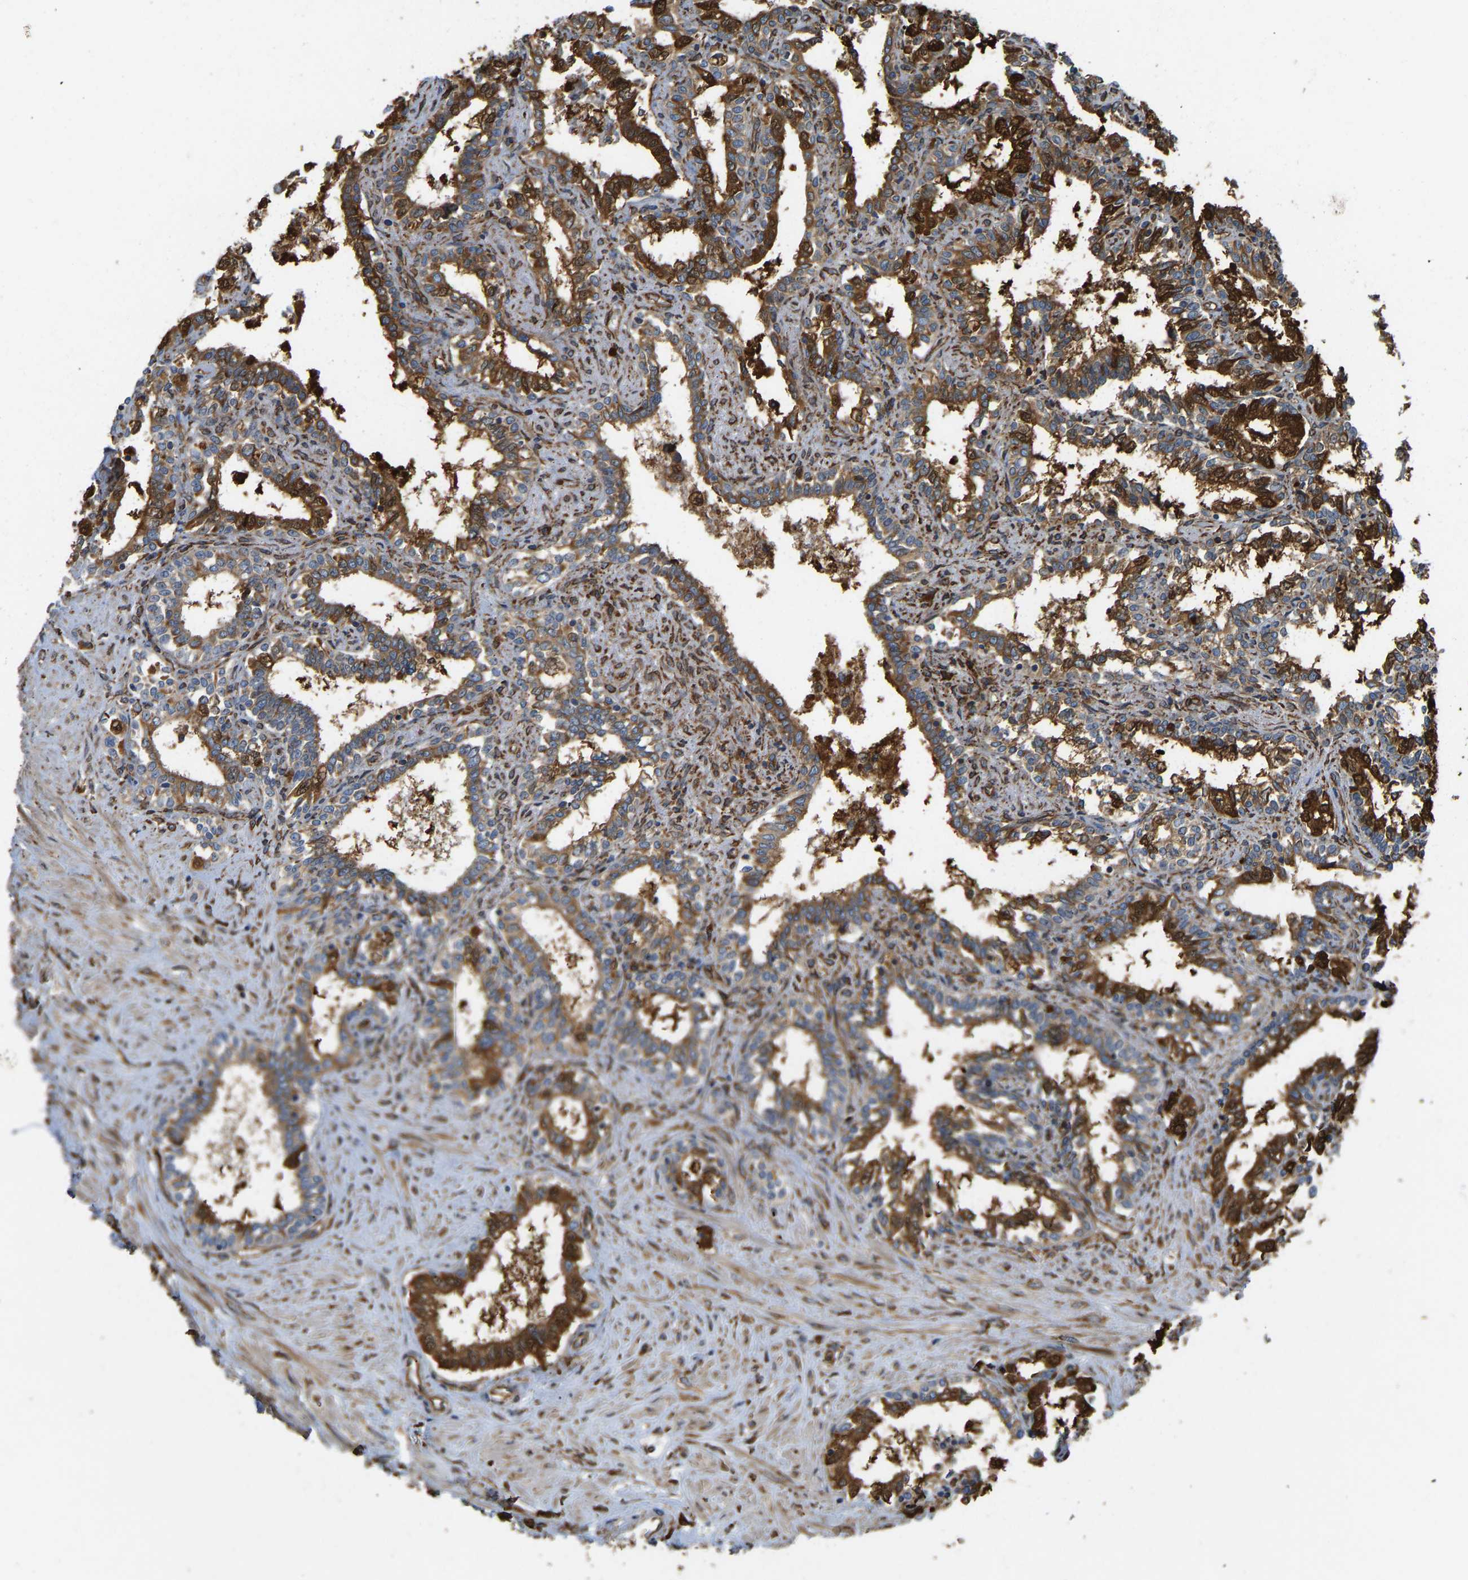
{"staining": {"intensity": "strong", "quantity": ">75%", "location": "cytoplasmic/membranous,nuclear"}, "tissue": "seminal vesicle", "cell_type": "Glandular cells", "image_type": "normal", "snomed": [{"axis": "morphology", "description": "Normal tissue, NOS"}, {"axis": "morphology", "description": "Adenocarcinoma, High grade"}, {"axis": "topography", "description": "Prostate"}, {"axis": "topography", "description": "Seminal veicle"}], "caption": "A brown stain highlights strong cytoplasmic/membranous,nuclear expression of a protein in glandular cells of unremarkable seminal vesicle. (IHC, brightfield microscopy, high magnification).", "gene": "BEX3", "patient": {"sex": "male", "age": 55}}